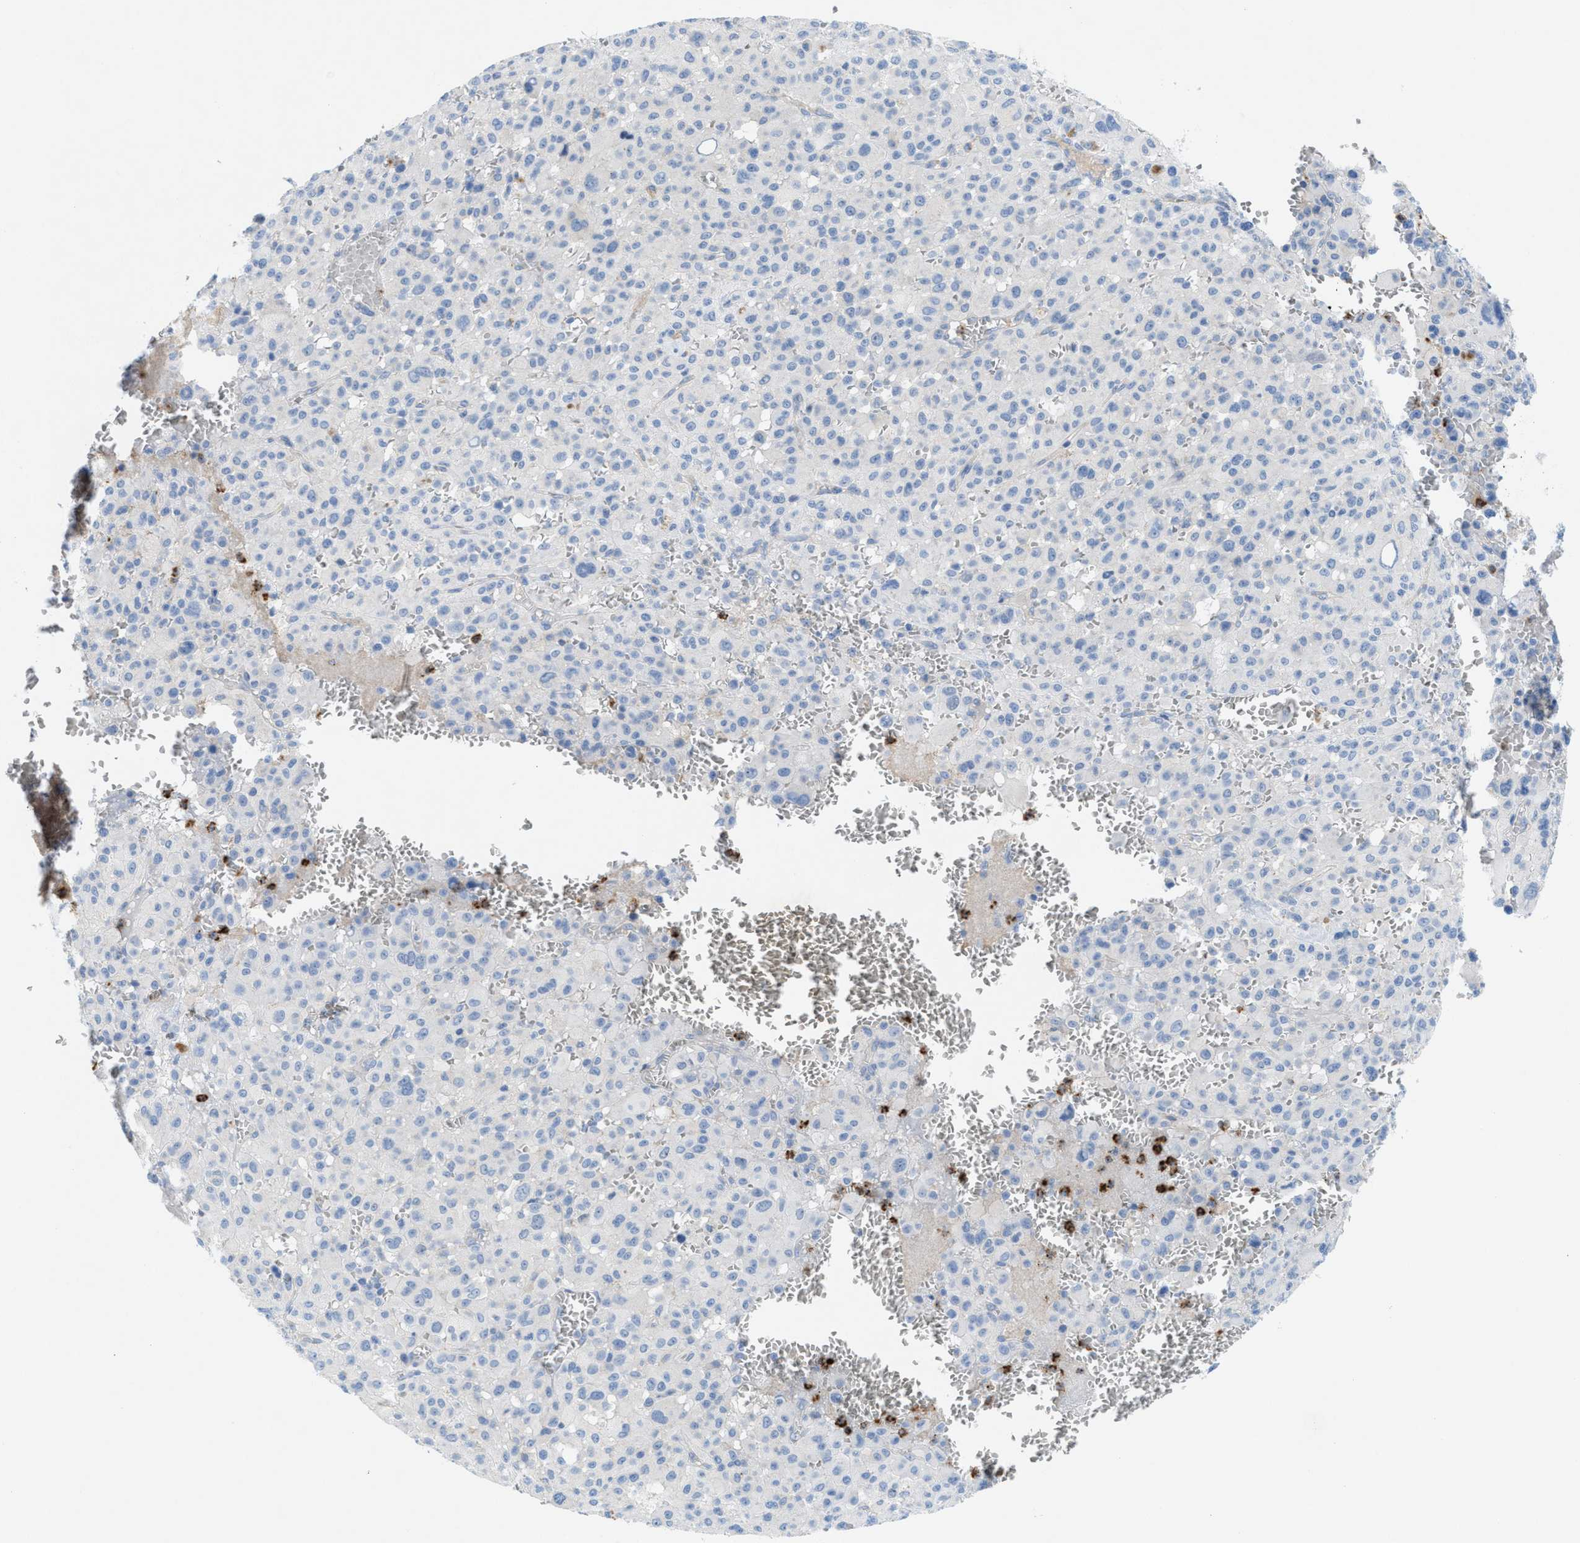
{"staining": {"intensity": "negative", "quantity": "none", "location": "none"}, "tissue": "melanoma", "cell_type": "Tumor cells", "image_type": "cancer", "snomed": [{"axis": "morphology", "description": "Malignant melanoma, Metastatic site"}, {"axis": "topography", "description": "Skin"}], "caption": "An image of human melanoma is negative for staining in tumor cells.", "gene": "CMTM1", "patient": {"sex": "female", "age": 74}}